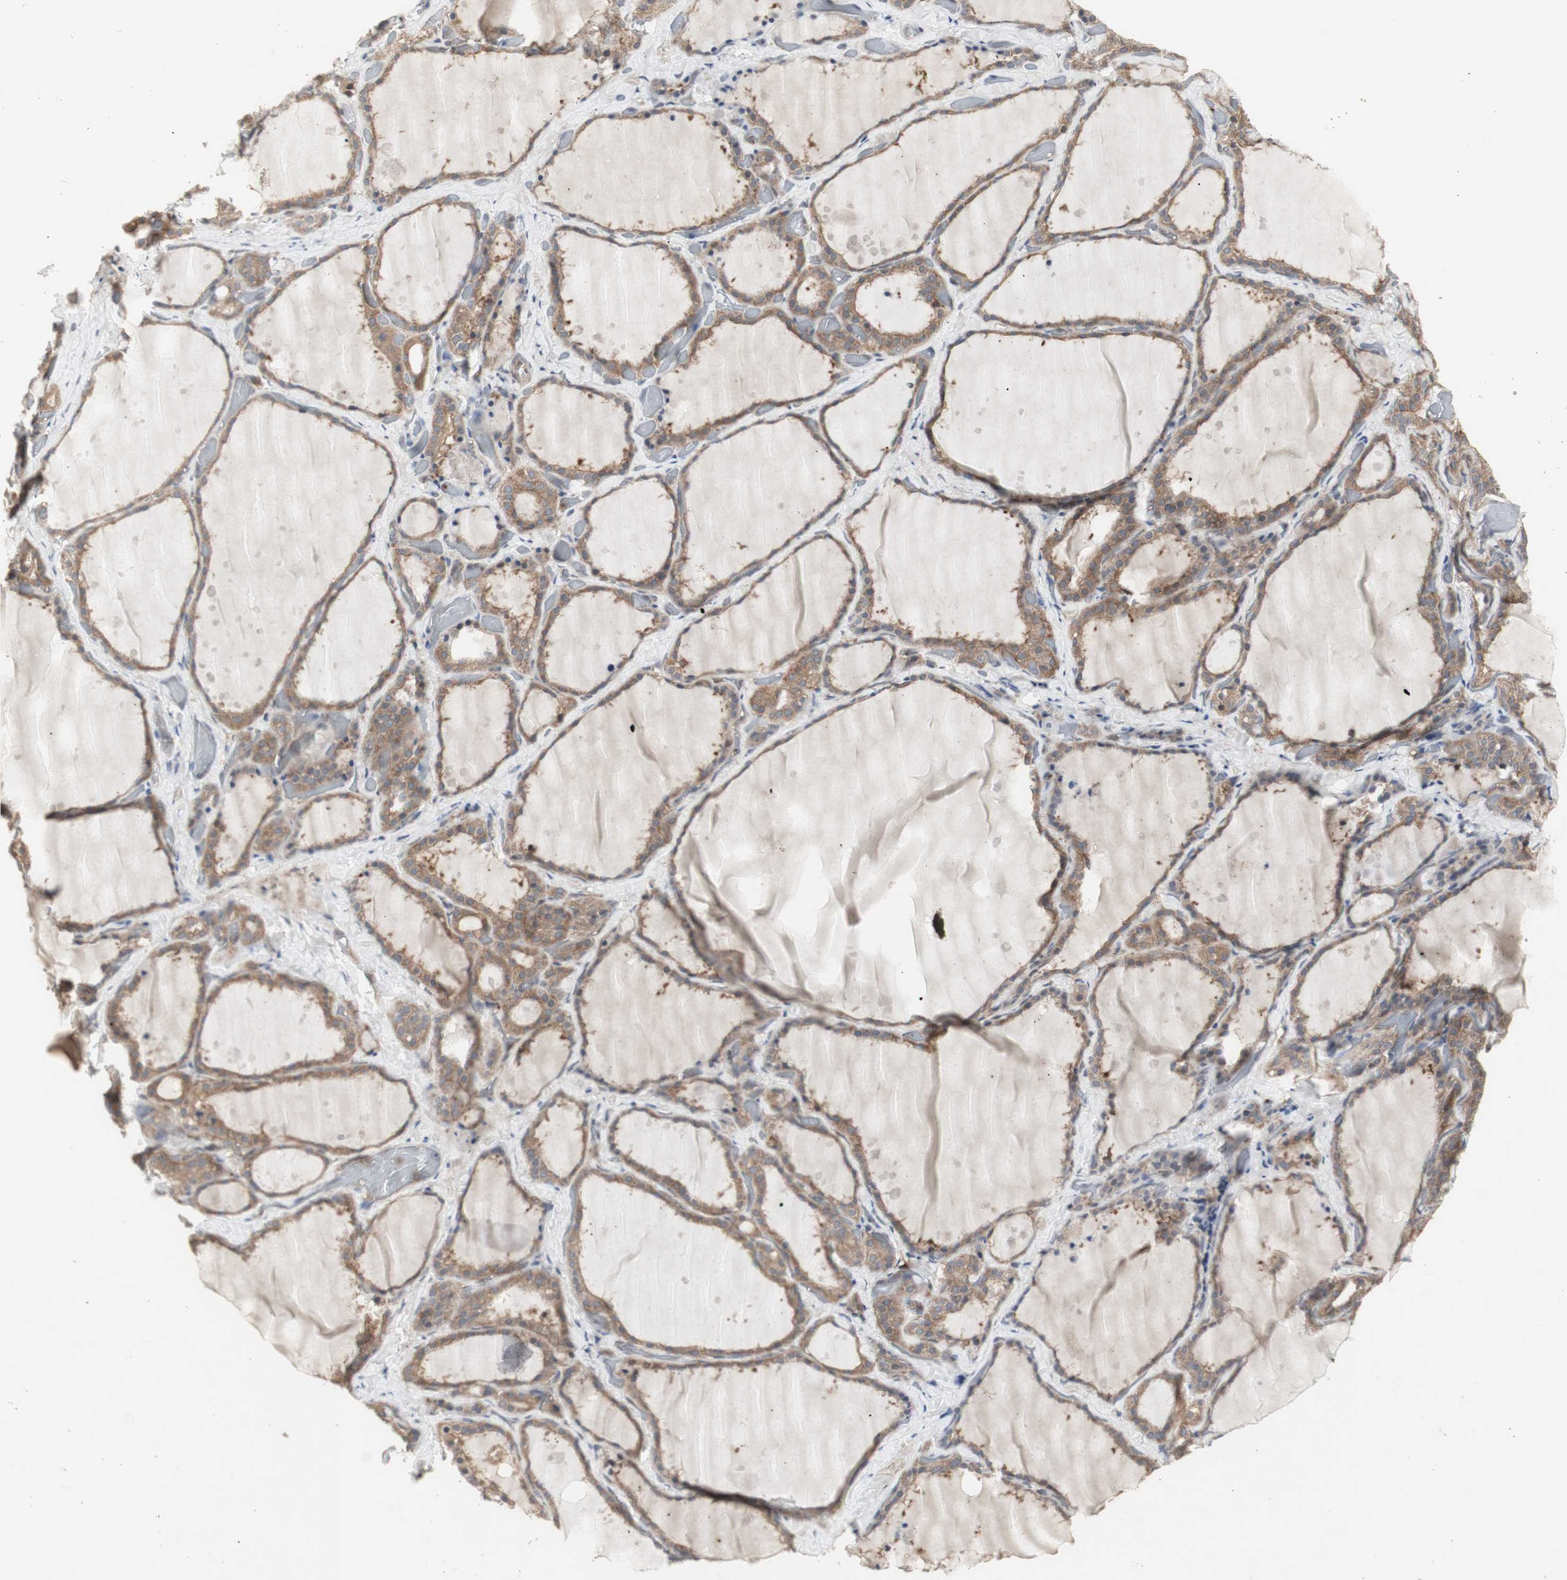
{"staining": {"intensity": "moderate", "quantity": ">75%", "location": "cytoplasmic/membranous"}, "tissue": "thyroid gland", "cell_type": "Glandular cells", "image_type": "normal", "snomed": [{"axis": "morphology", "description": "Normal tissue, NOS"}, {"axis": "topography", "description": "Thyroid gland"}], "caption": "Protein expression analysis of benign human thyroid gland reveals moderate cytoplasmic/membranous expression in approximately >75% of glandular cells.", "gene": "CHURC1", "patient": {"sex": "female", "age": 44}}